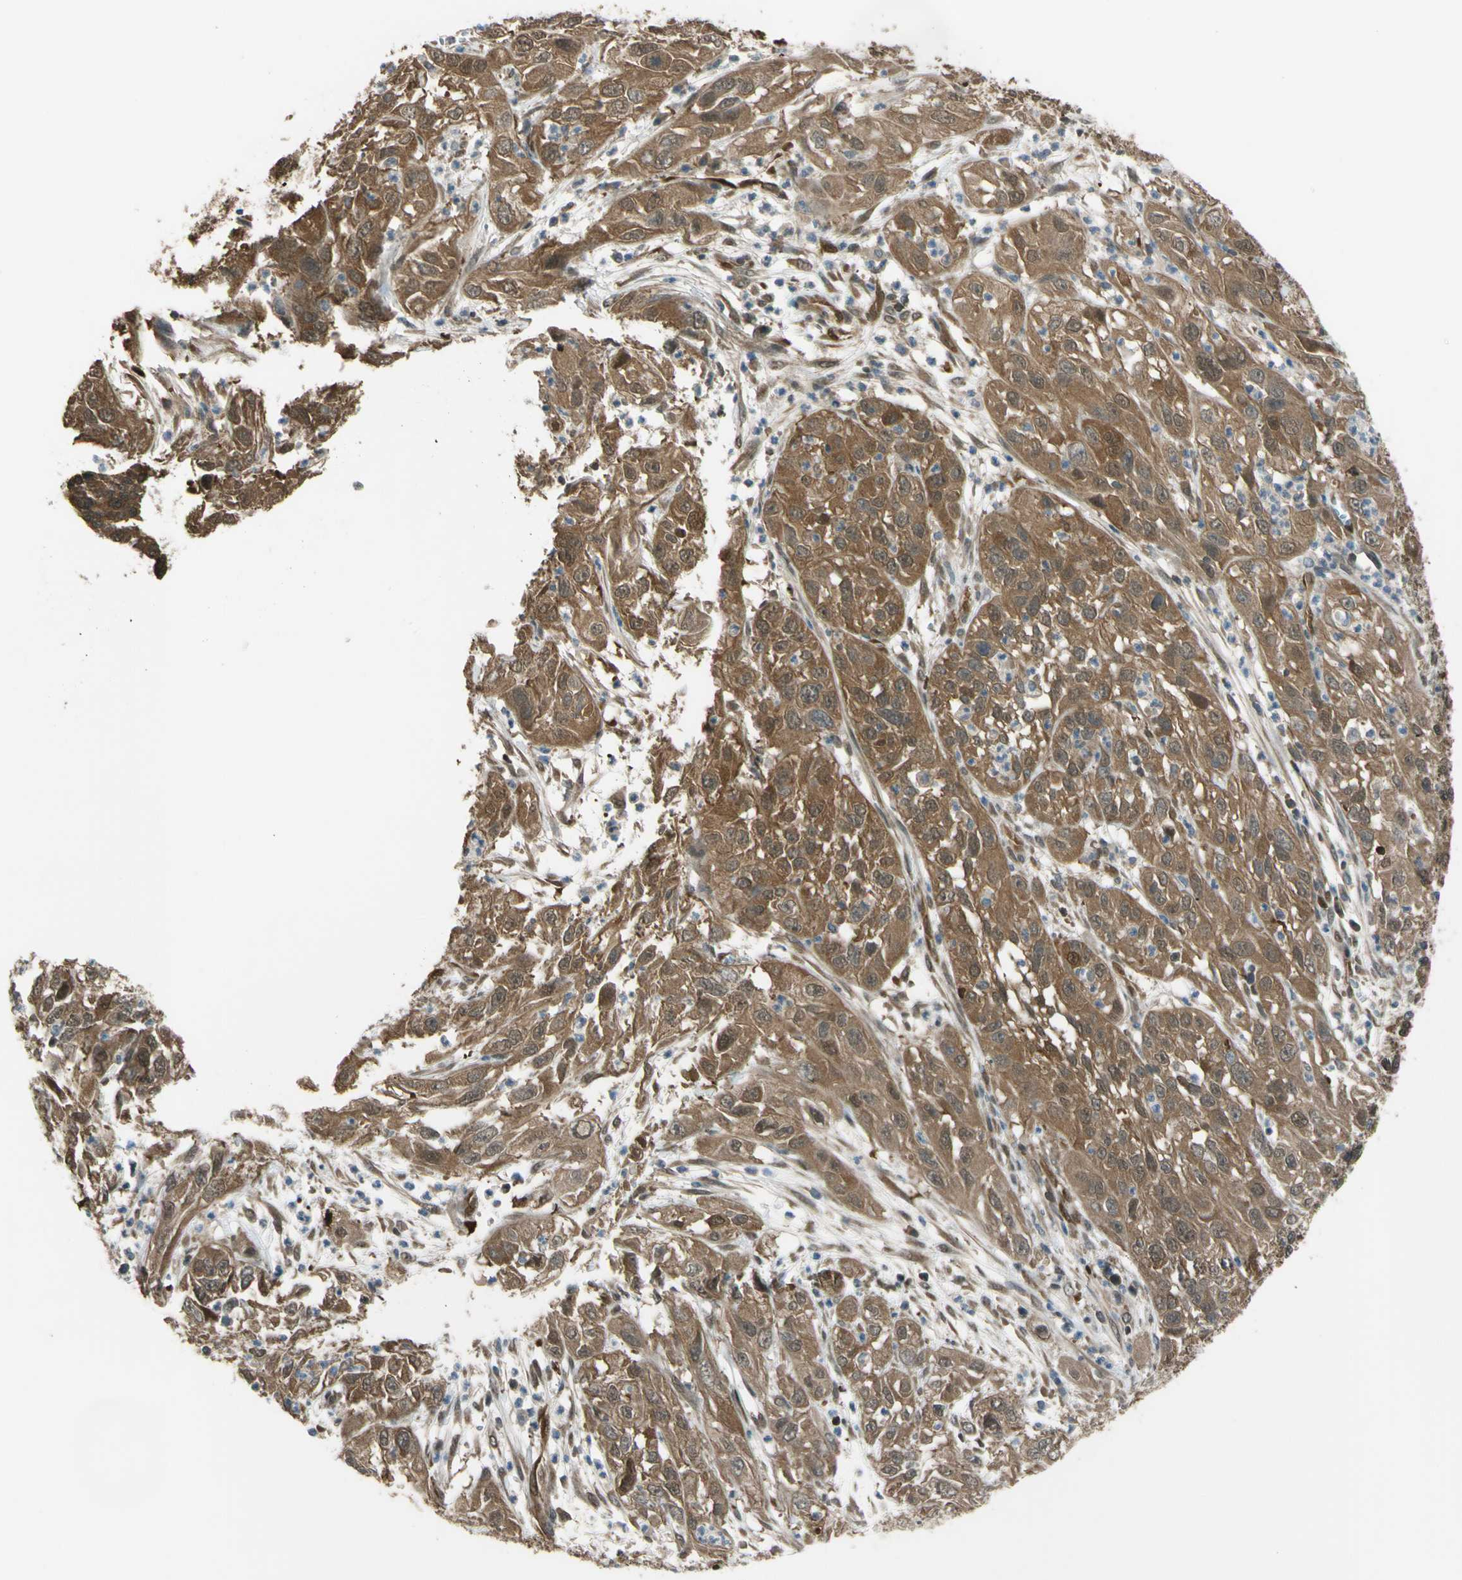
{"staining": {"intensity": "moderate", "quantity": ">75%", "location": "cytoplasmic/membranous"}, "tissue": "cervical cancer", "cell_type": "Tumor cells", "image_type": "cancer", "snomed": [{"axis": "morphology", "description": "Squamous cell carcinoma, NOS"}, {"axis": "topography", "description": "Cervix"}], "caption": "High-power microscopy captured an IHC image of cervical cancer, revealing moderate cytoplasmic/membranous staining in about >75% of tumor cells. Using DAB (3,3'-diaminobenzidine) (brown) and hematoxylin (blue) stains, captured at high magnification using brightfield microscopy.", "gene": "YWHAQ", "patient": {"sex": "female", "age": 32}}